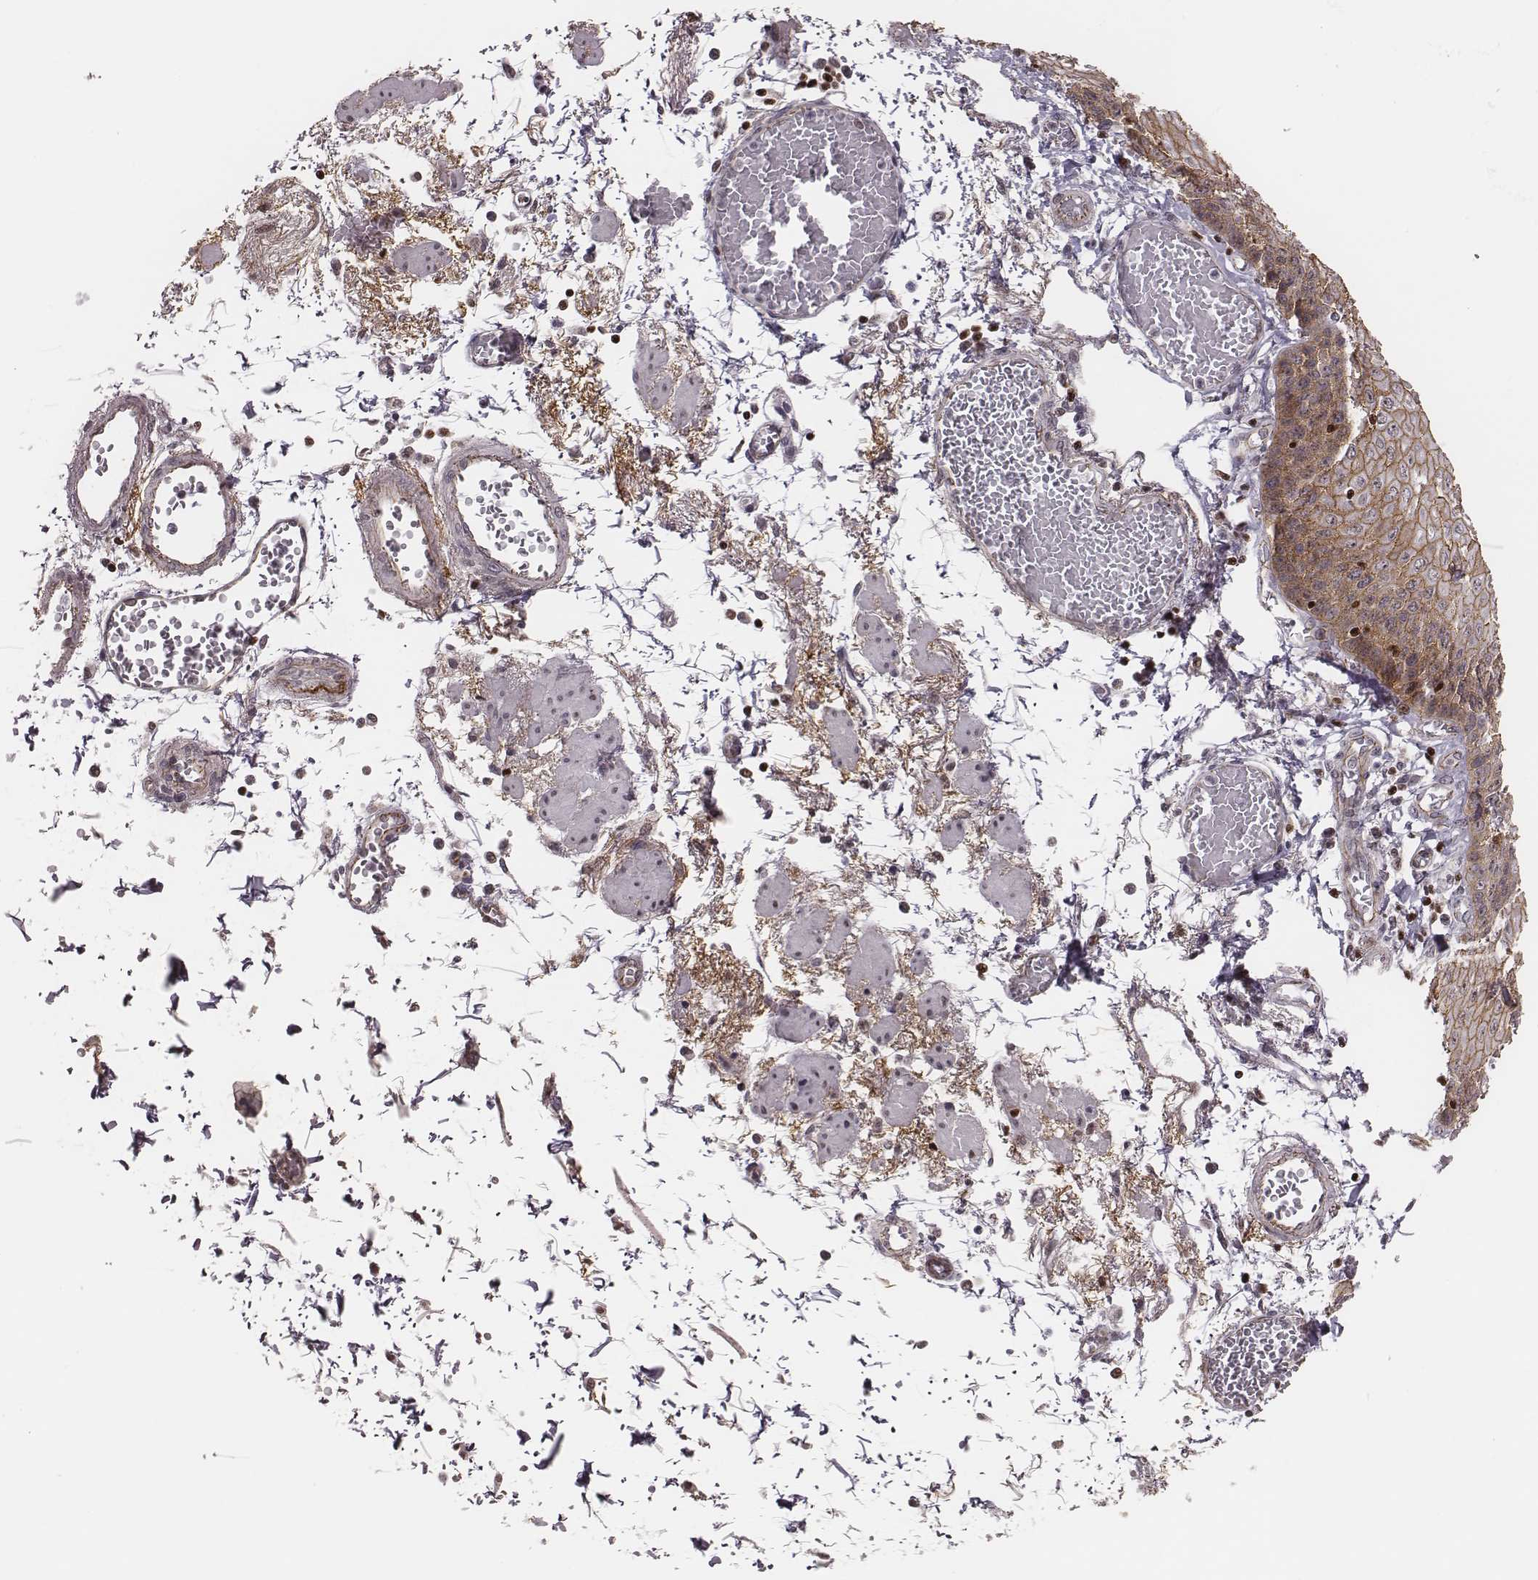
{"staining": {"intensity": "moderate", "quantity": ">75%", "location": "cytoplasmic/membranous"}, "tissue": "esophagus", "cell_type": "Squamous epithelial cells", "image_type": "normal", "snomed": [{"axis": "morphology", "description": "Normal tissue, NOS"}, {"axis": "morphology", "description": "Adenocarcinoma, NOS"}, {"axis": "topography", "description": "Esophagus"}], "caption": "Esophagus stained with immunohistochemistry exhibits moderate cytoplasmic/membranous positivity in about >75% of squamous epithelial cells.", "gene": "WDR59", "patient": {"sex": "male", "age": 81}}